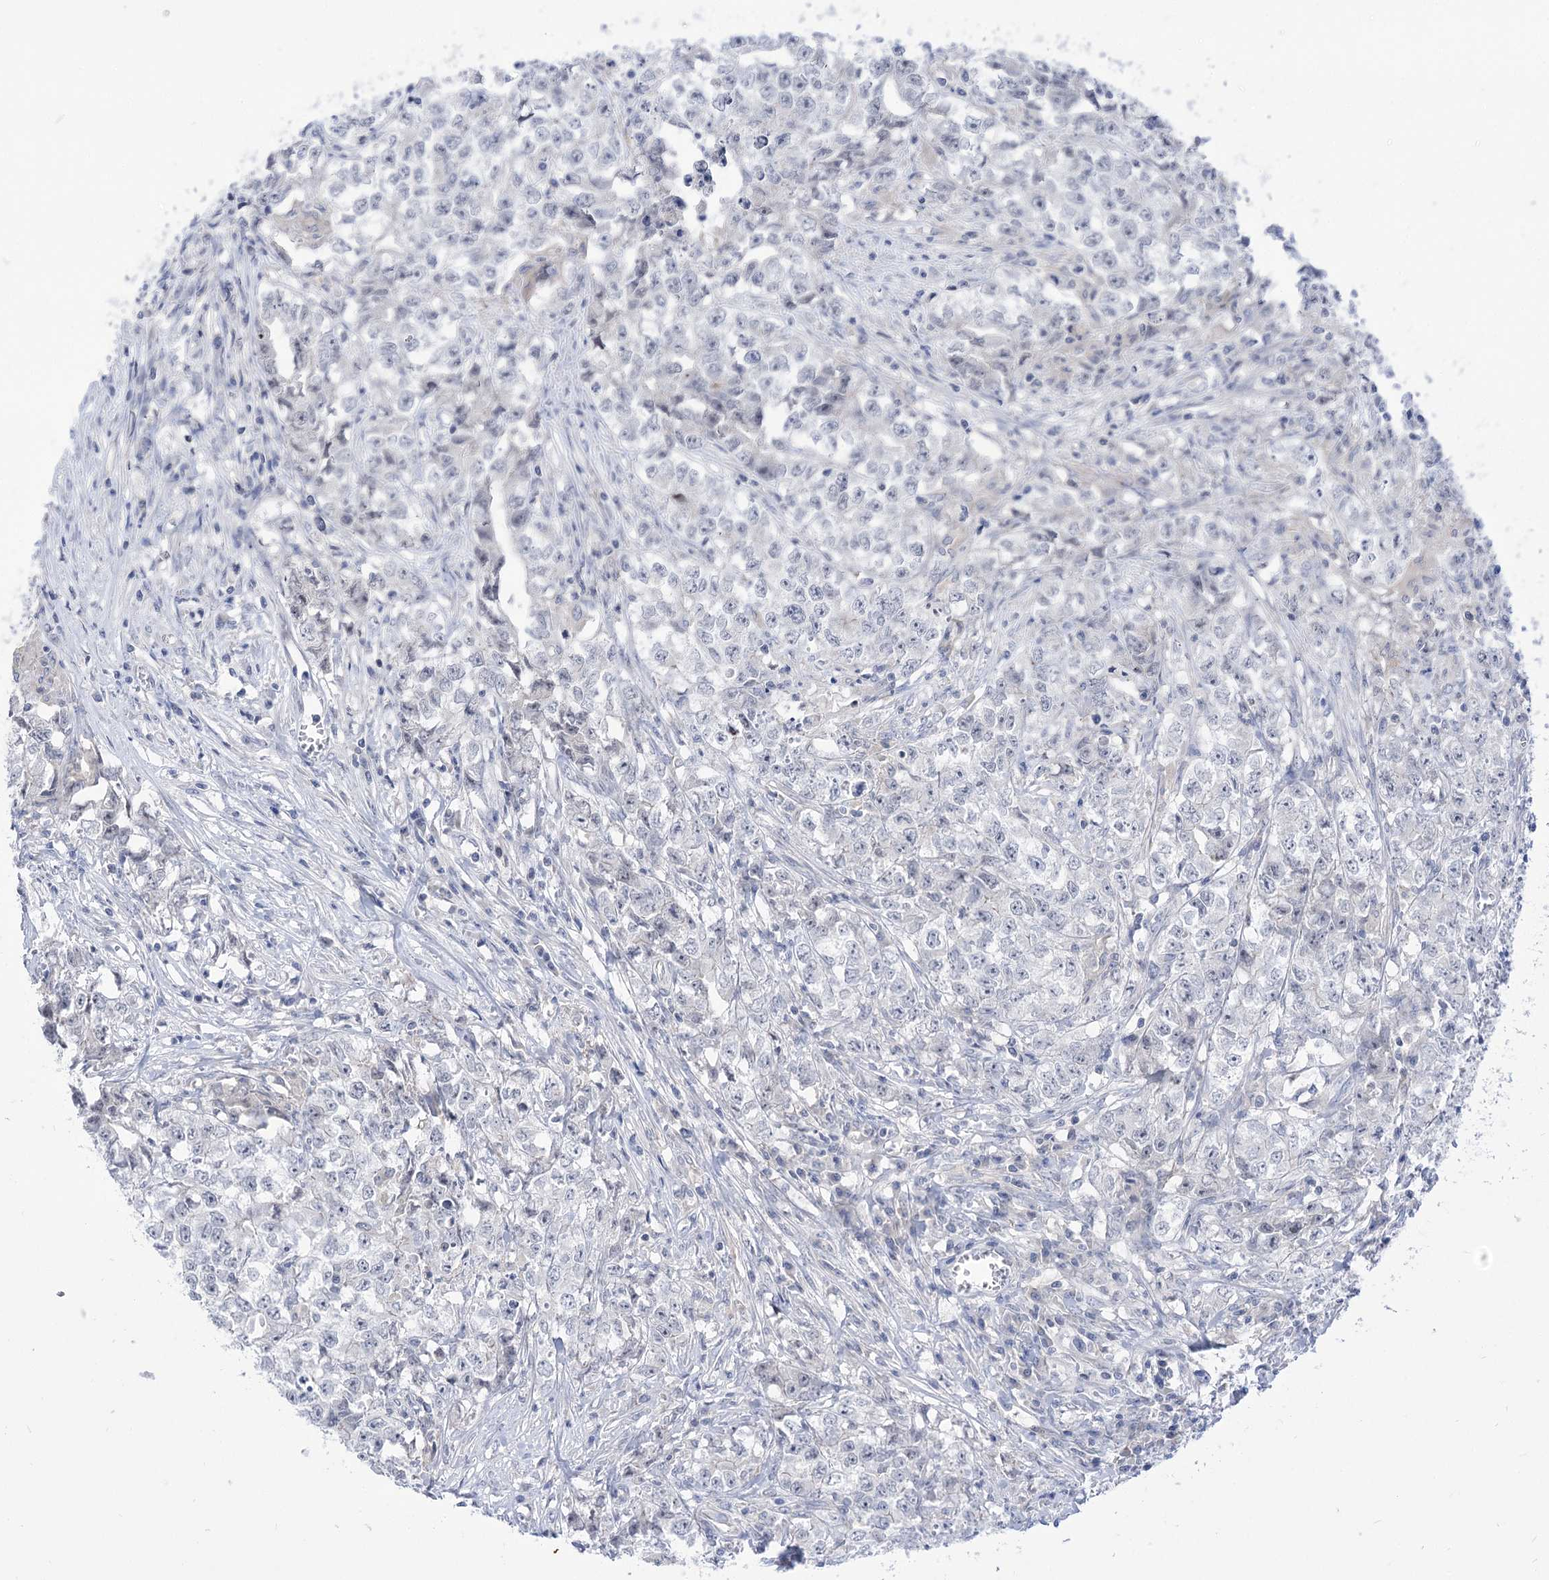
{"staining": {"intensity": "negative", "quantity": "none", "location": "none"}, "tissue": "testis cancer", "cell_type": "Tumor cells", "image_type": "cancer", "snomed": [{"axis": "morphology", "description": "Seminoma, NOS"}, {"axis": "morphology", "description": "Carcinoma, Embryonal, NOS"}, {"axis": "topography", "description": "Testis"}], "caption": "Tumor cells show no significant protein positivity in testis cancer (seminoma). (Brightfield microscopy of DAB immunohistochemistry (IHC) at high magnification).", "gene": "HELT", "patient": {"sex": "male", "age": 43}}